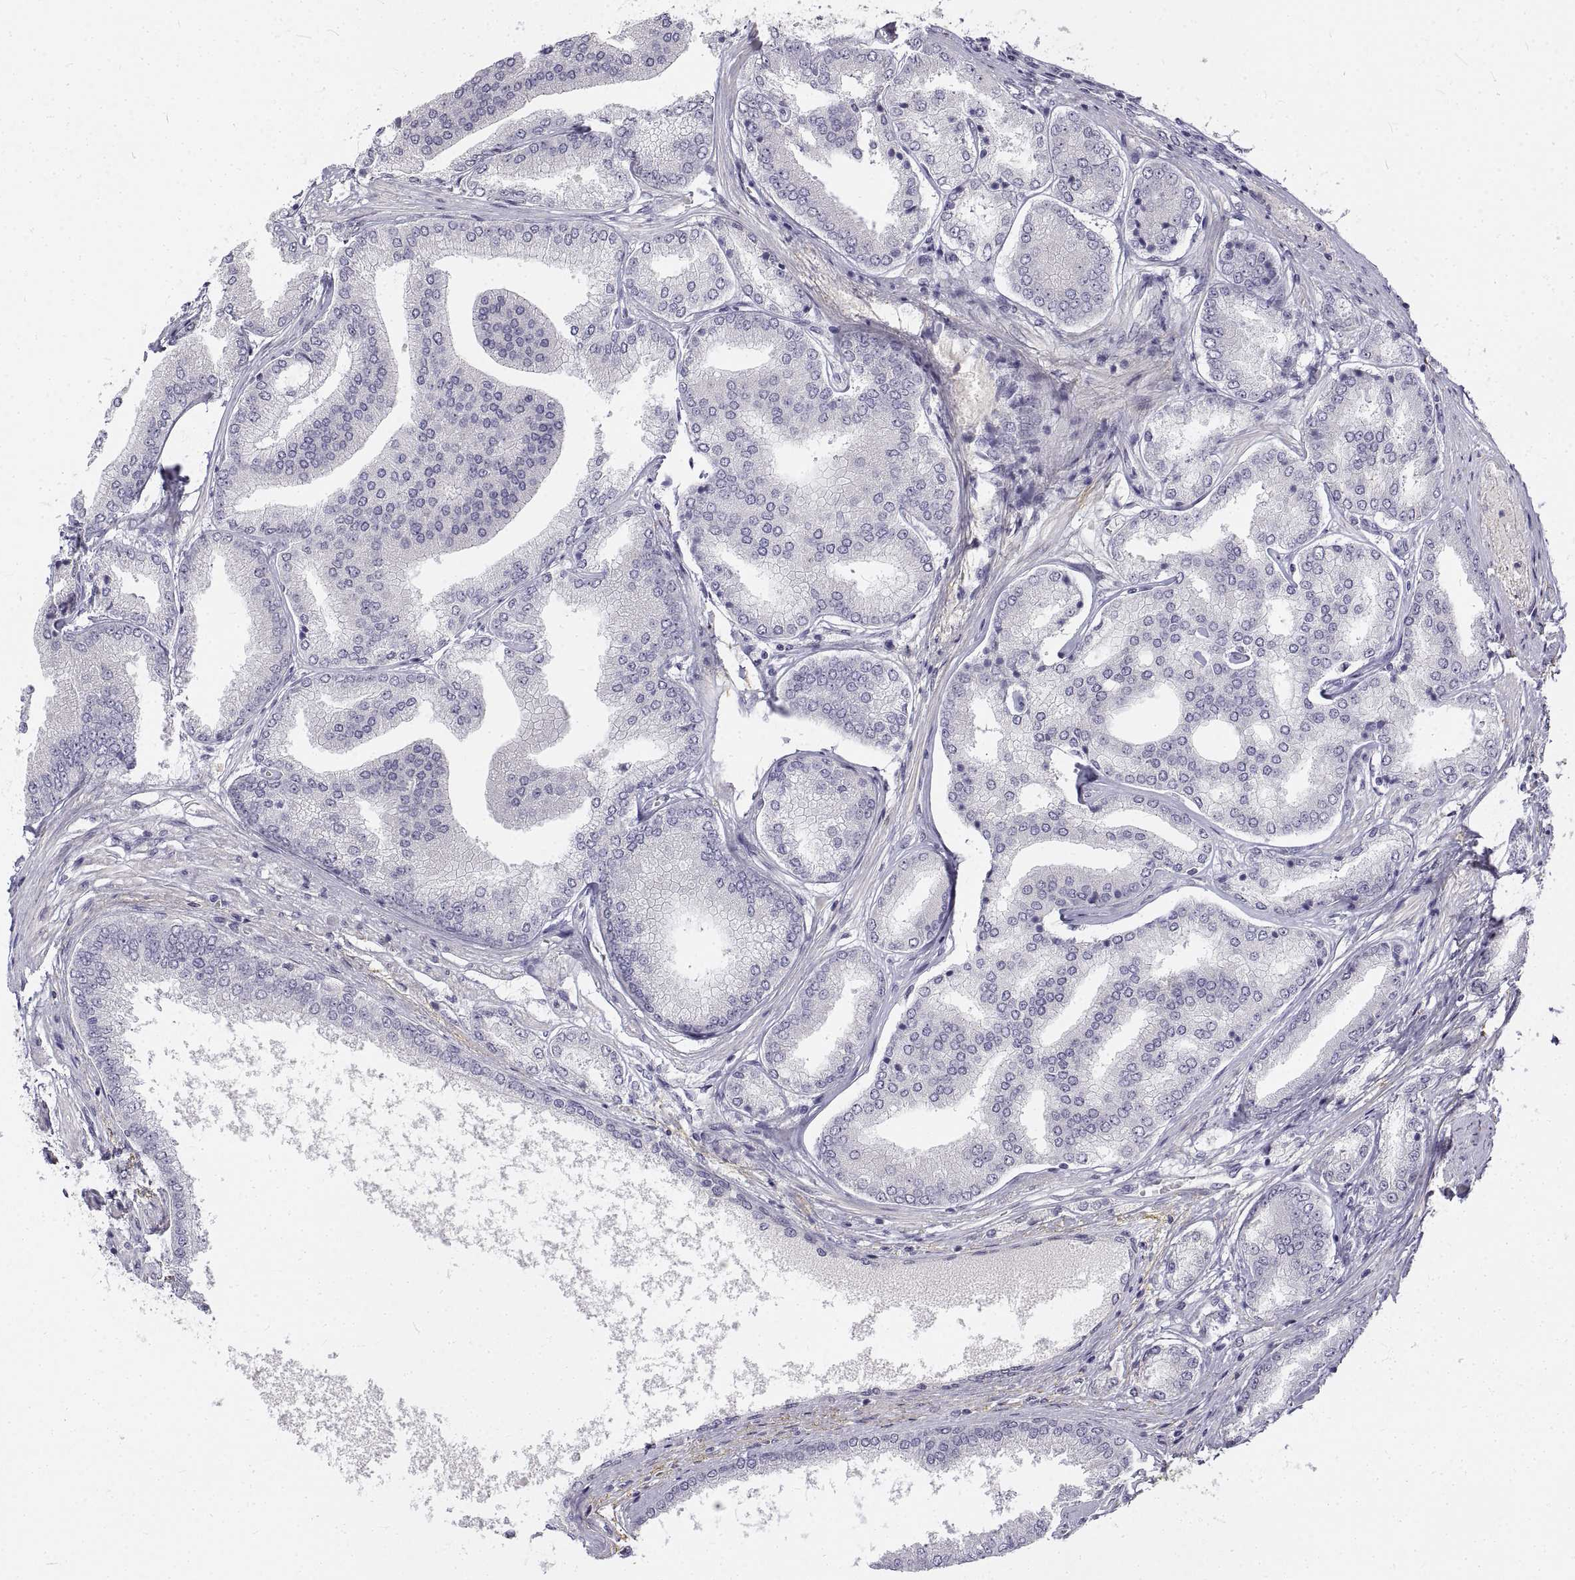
{"staining": {"intensity": "negative", "quantity": "none", "location": "none"}, "tissue": "prostate cancer", "cell_type": "Tumor cells", "image_type": "cancer", "snomed": [{"axis": "morphology", "description": "Adenocarcinoma, NOS"}, {"axis": "topography", "description": "Prostate"}], "caption": "Tumor cells are negative for brown protein staining in prostate adenocarcinoma.", "gene": "ANO2", "patient": {"sex": "male", "age": 63}}